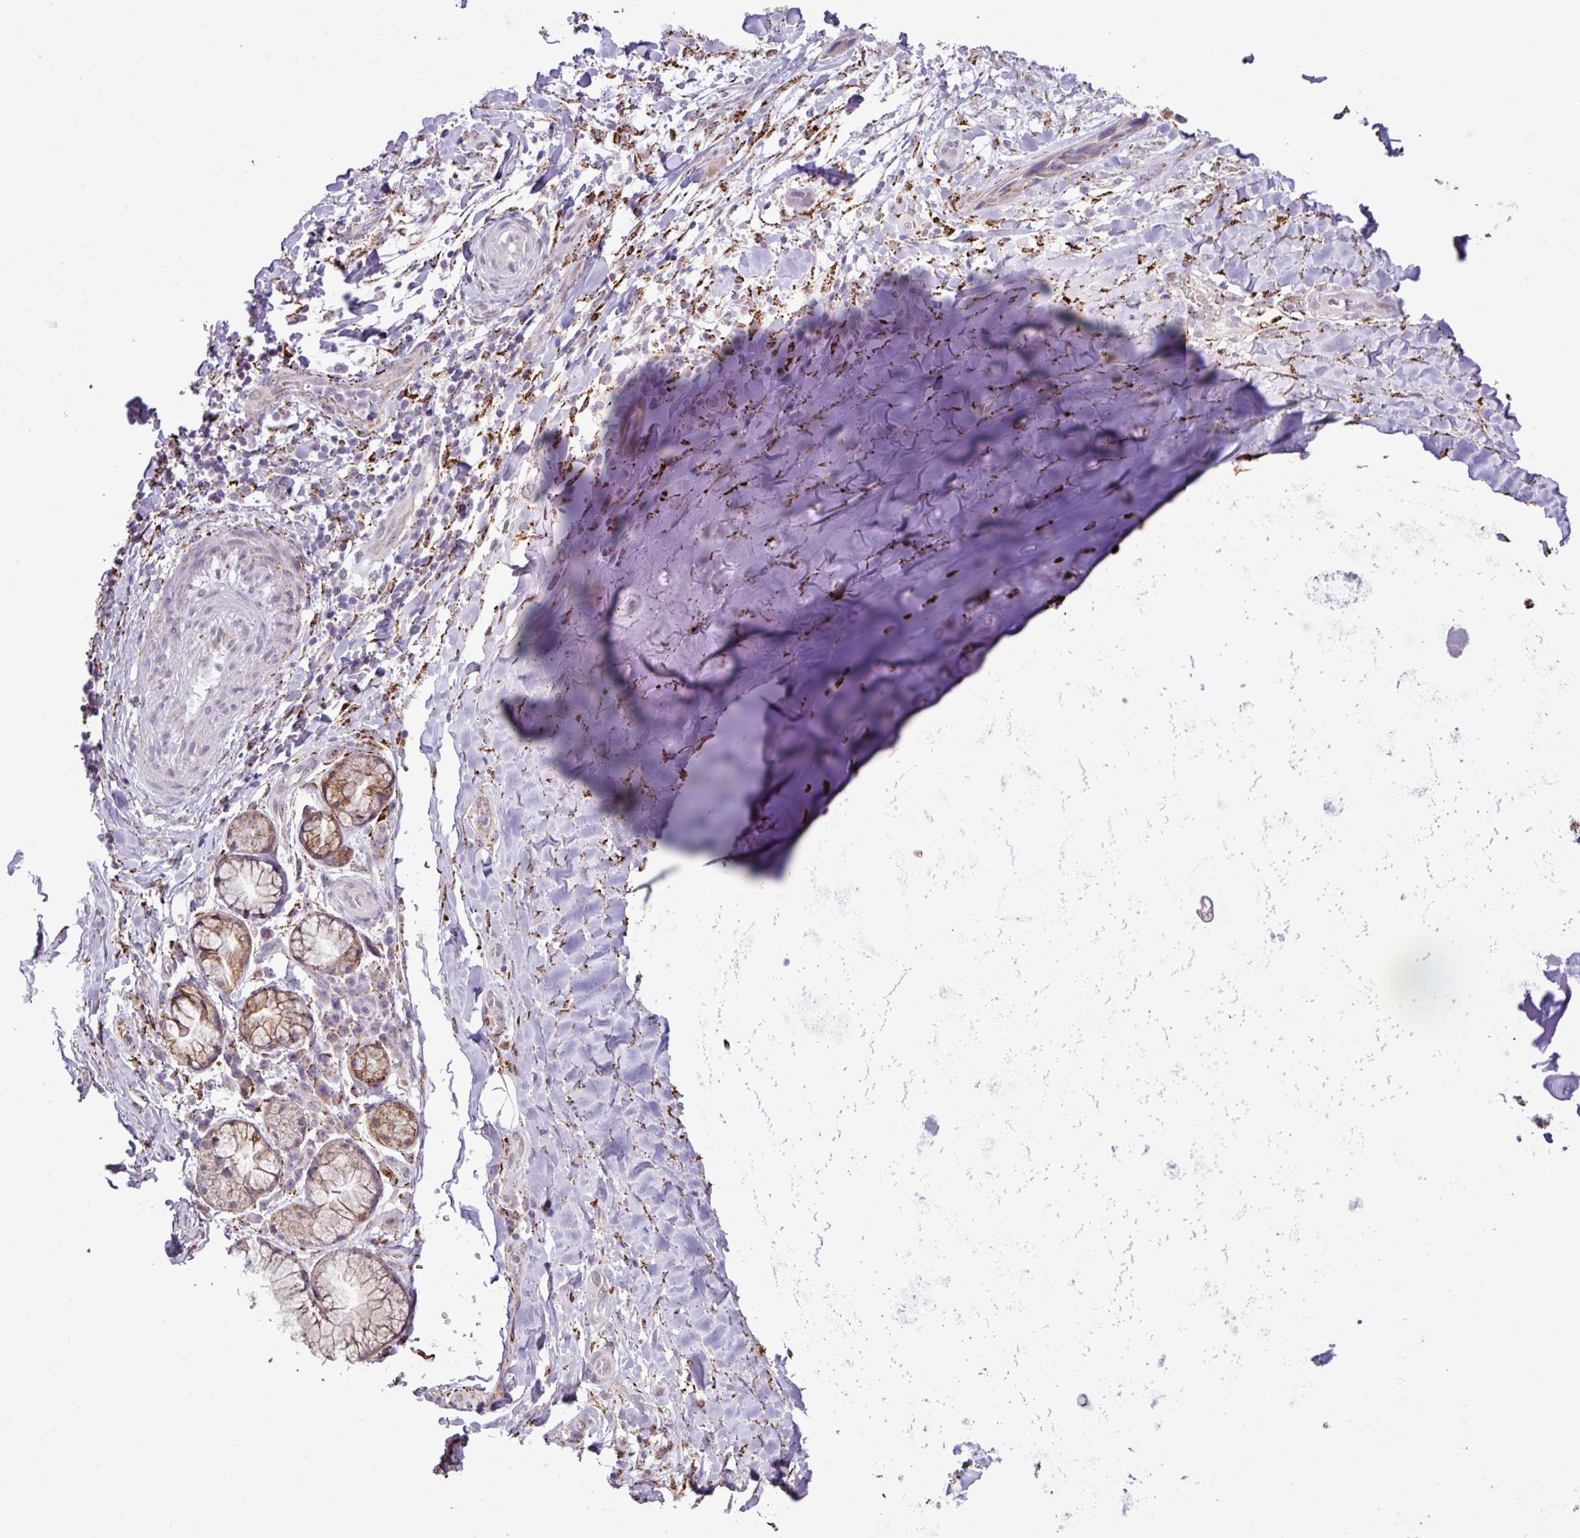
{"staining": {"intensity": "negative", "quantity": "none", "location": "none"}, "tissue": "soft tissue", "cell_type": "Fibroblasts", "image_type": "normal", "snomed": [{"axis": "morphology", "description": "Normal tissue, NOS"}, {"axis": "morphology", "description": "Squamous cell carcinoma, NOS"}, {"axis": "topography", "description": "Bronchus"}, {"axis": "topography", "description": "Lung"}], "caption": "Immunohistochemistry (IHC) photomicrograph of benign soft tissue stained for a protein (brown), which reveals no expression in fibroblasts.", "gene": "SGPP1", "patient": {"sex": "female", "age": 70}}